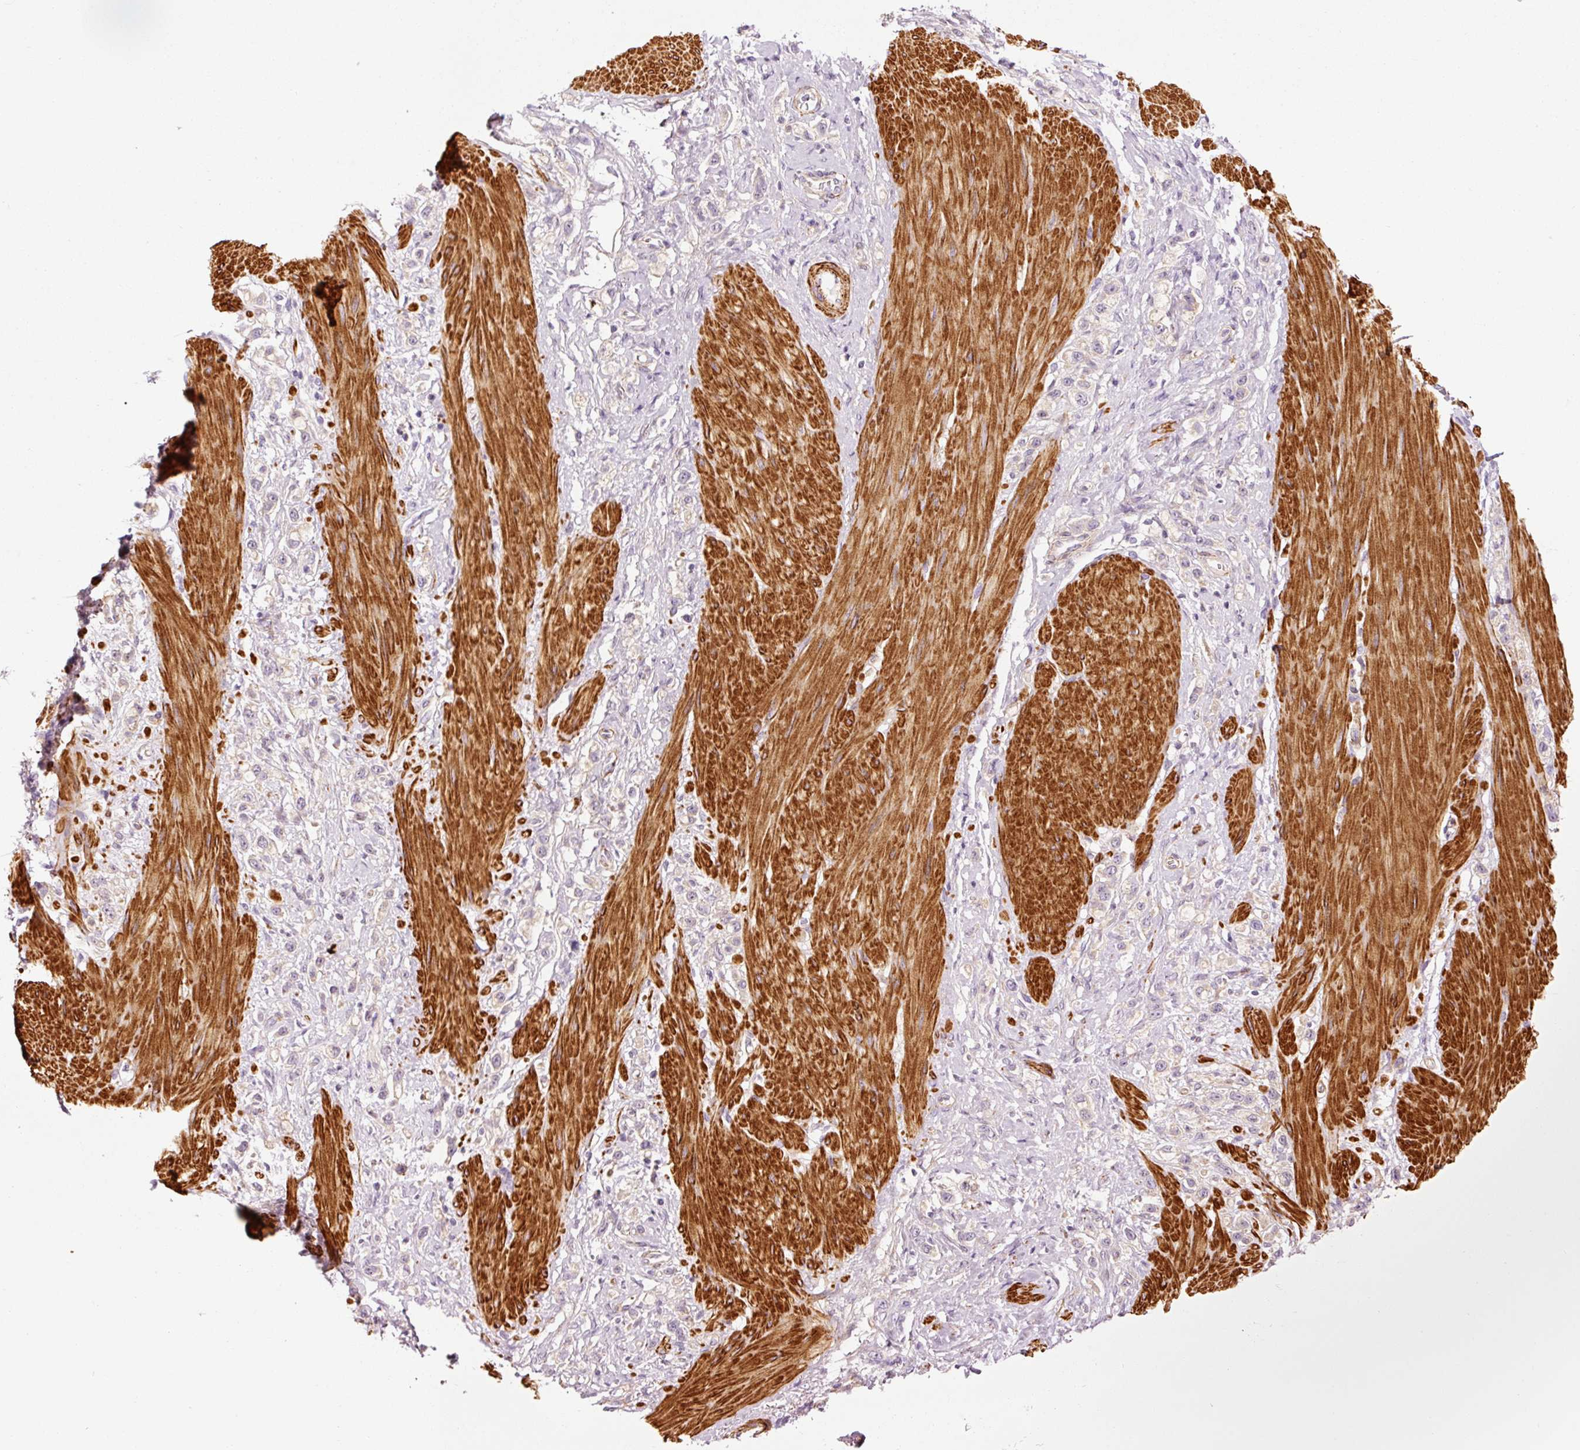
{"staining": {"intensity": "negative", "quantity": "none", "location": "none"}, "tissue": "stomach cancer", "cell_type": "Tumor cells", "image_type": "cancer", "snomed": [{"axis": "morphology", "description": "Adenocarcinoma, NOS"}, {"axis": "topography", "description": "Stomach"}], "caption": "Protein analysis of stomach cancer (adenocarcinoma) demonstrates no significant positivity in tumor cells.", "gene": "ANKRD20A1", "patient": {"sex": "female", "age": 65}}